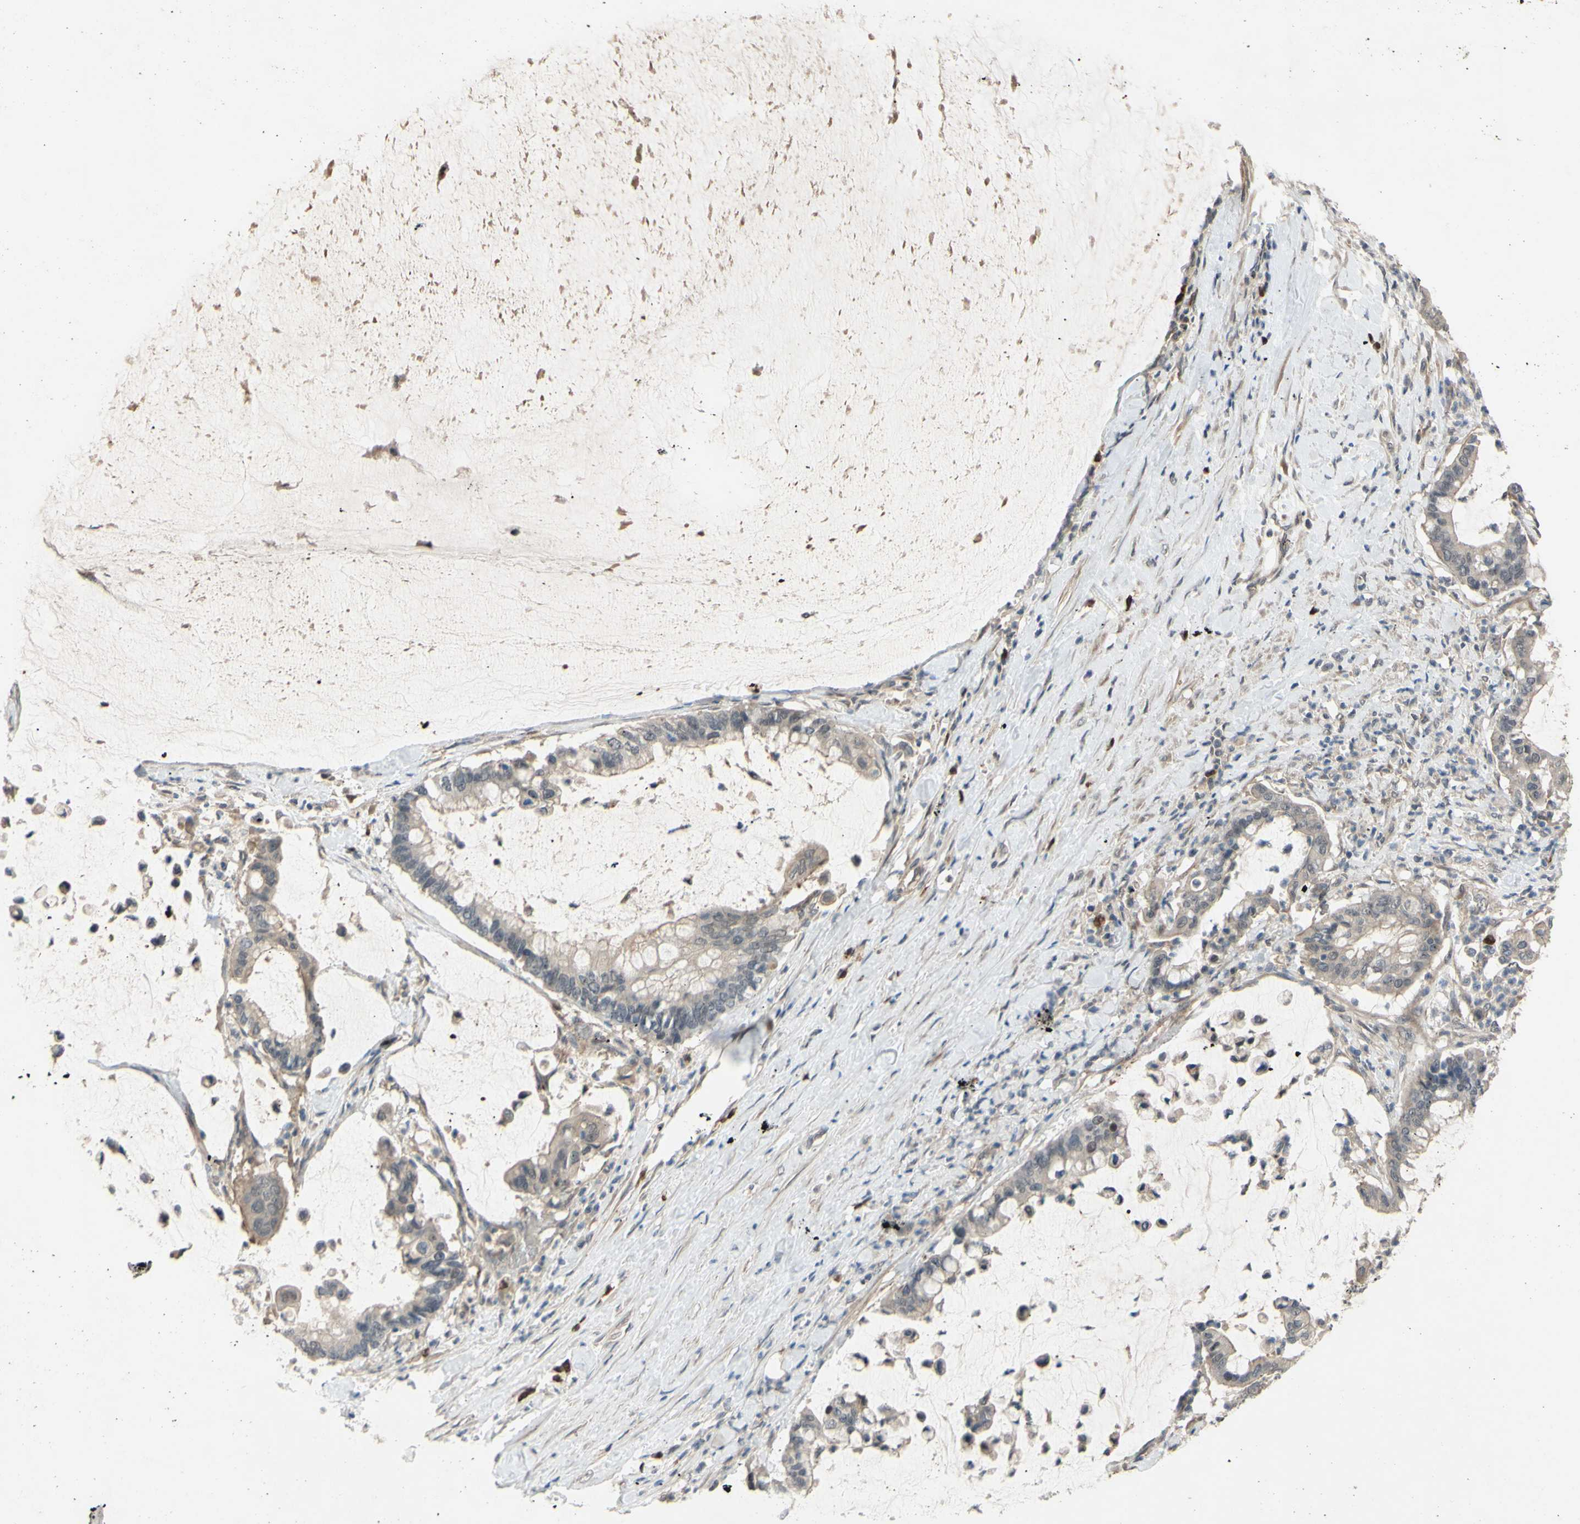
{"staining": {"intensity": "weak", "quantity": ">75%", "location": "cytoplasmic/membranous"}, "tissue": "pancreatic cancer", "cell_type": "Tumor cells", "image_type": "cancer", "snomed": [{"axis": "morphology", "description": "Adenocarcinoma, NOS"}, {"axis": "topography", "description": "Pancreas"}], "caption": "A brown stain highlights weak cytoplasmic/membranous expression of a protein in adenocarcinoma (pancreatic) tumor cells.", "gene": "ALK", "patient": {"sex": "male", "age": 41}}